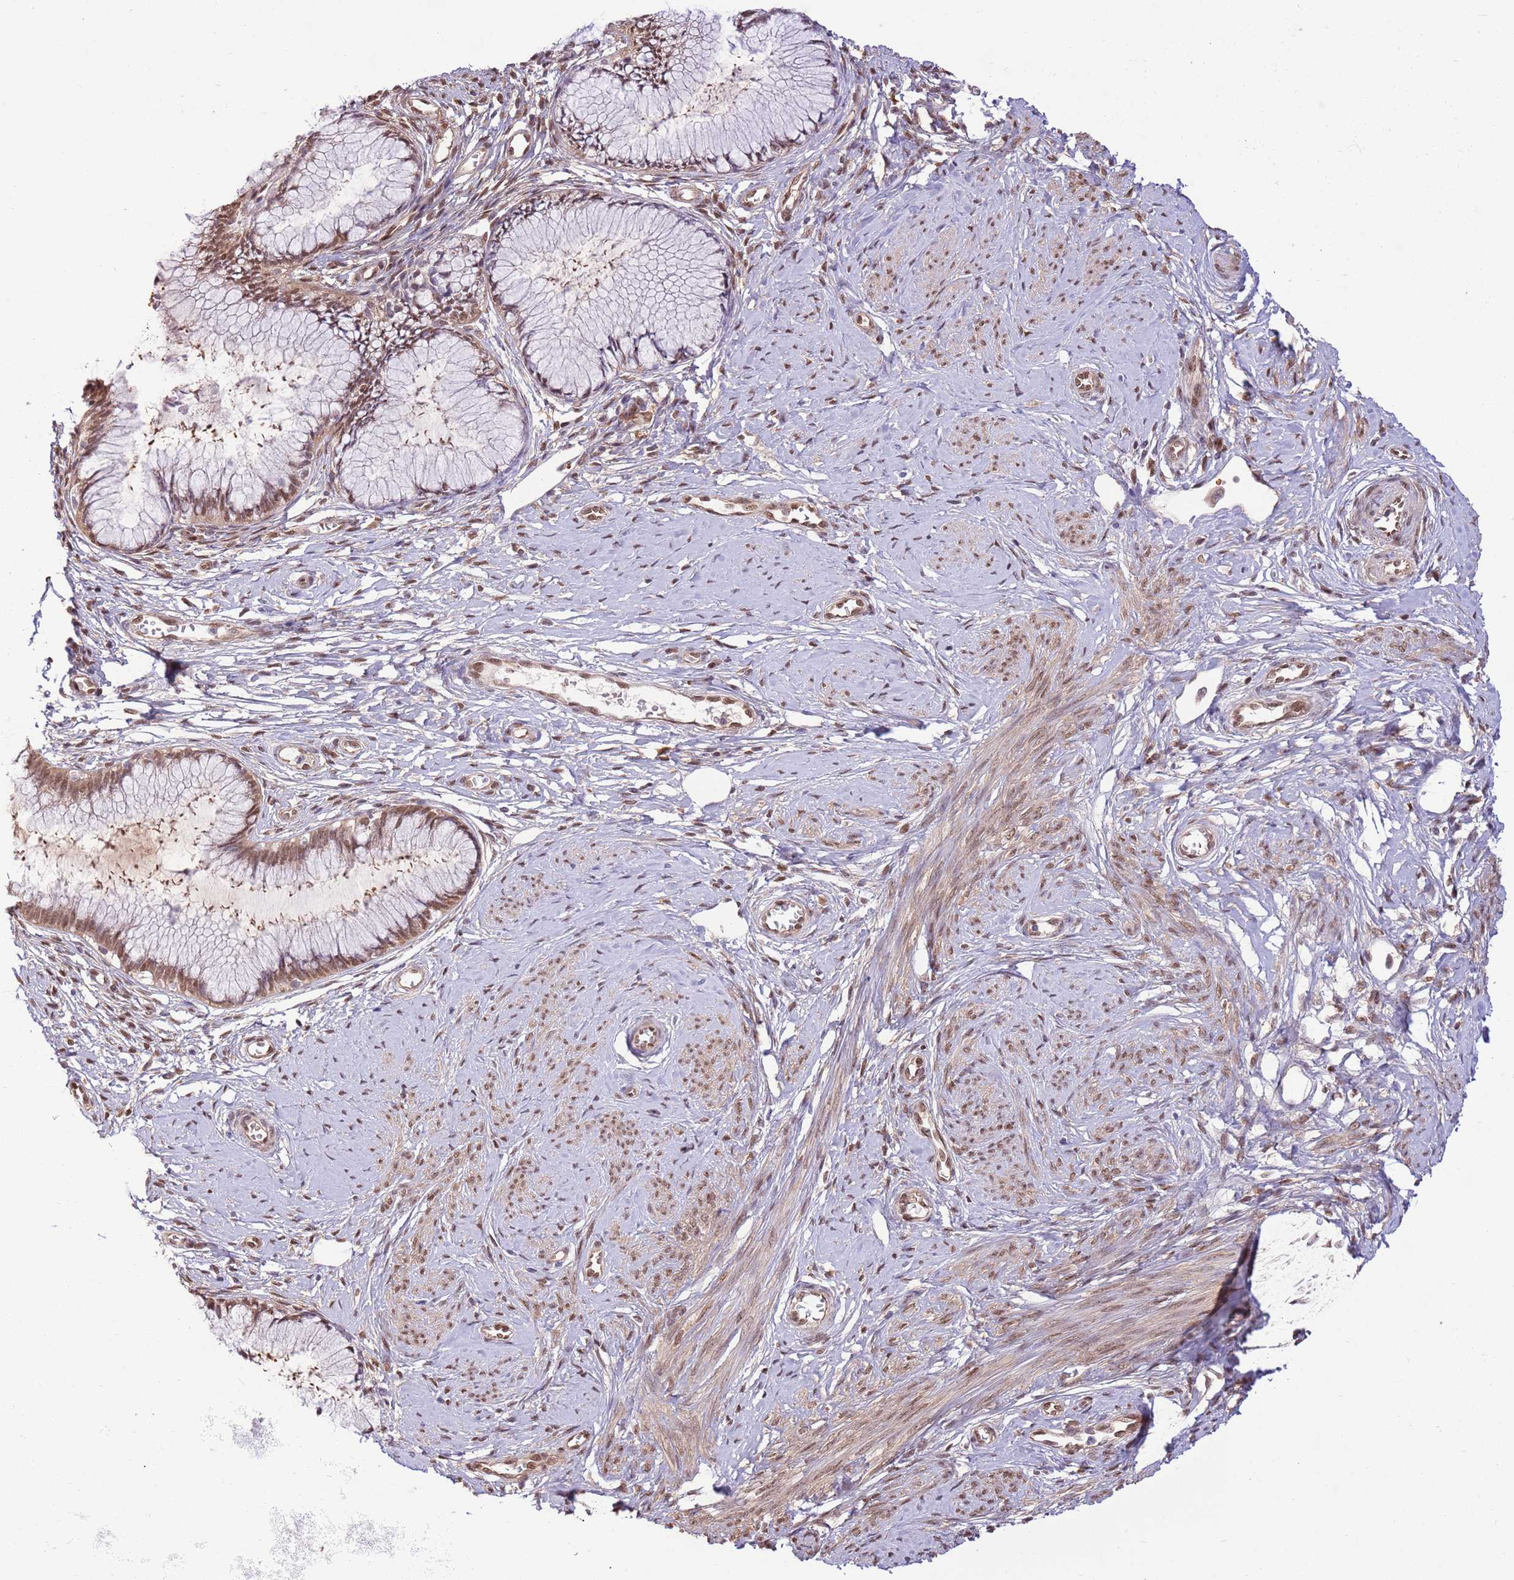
{"staining": {"intensity": "moderate", "quantity": "25%-75%", "location": "cytoplasmic/membranous,nuclear"}, "tissue": "cervical cancer", "cell_type": "Tumor cells", "image_type": "cancer", "snomed": [{"axis": "morphology", "description": "Adenocarcinoma, NOS"}, {"axis": "topography", "description": "Cervix"}], "caption": "The micrograph reveals staining of cervical adenocarcinoma, revealing moderate cytoplasmic/membranous and nuclear protein positivity (brown color) within tumor cells. (Stains: DAB in brown, nuclei in blue, Microscopy: brightfield microscopy at high magnification).", "gene": "NSFL1C", "patient": {"sex": "female", "age": 36}}